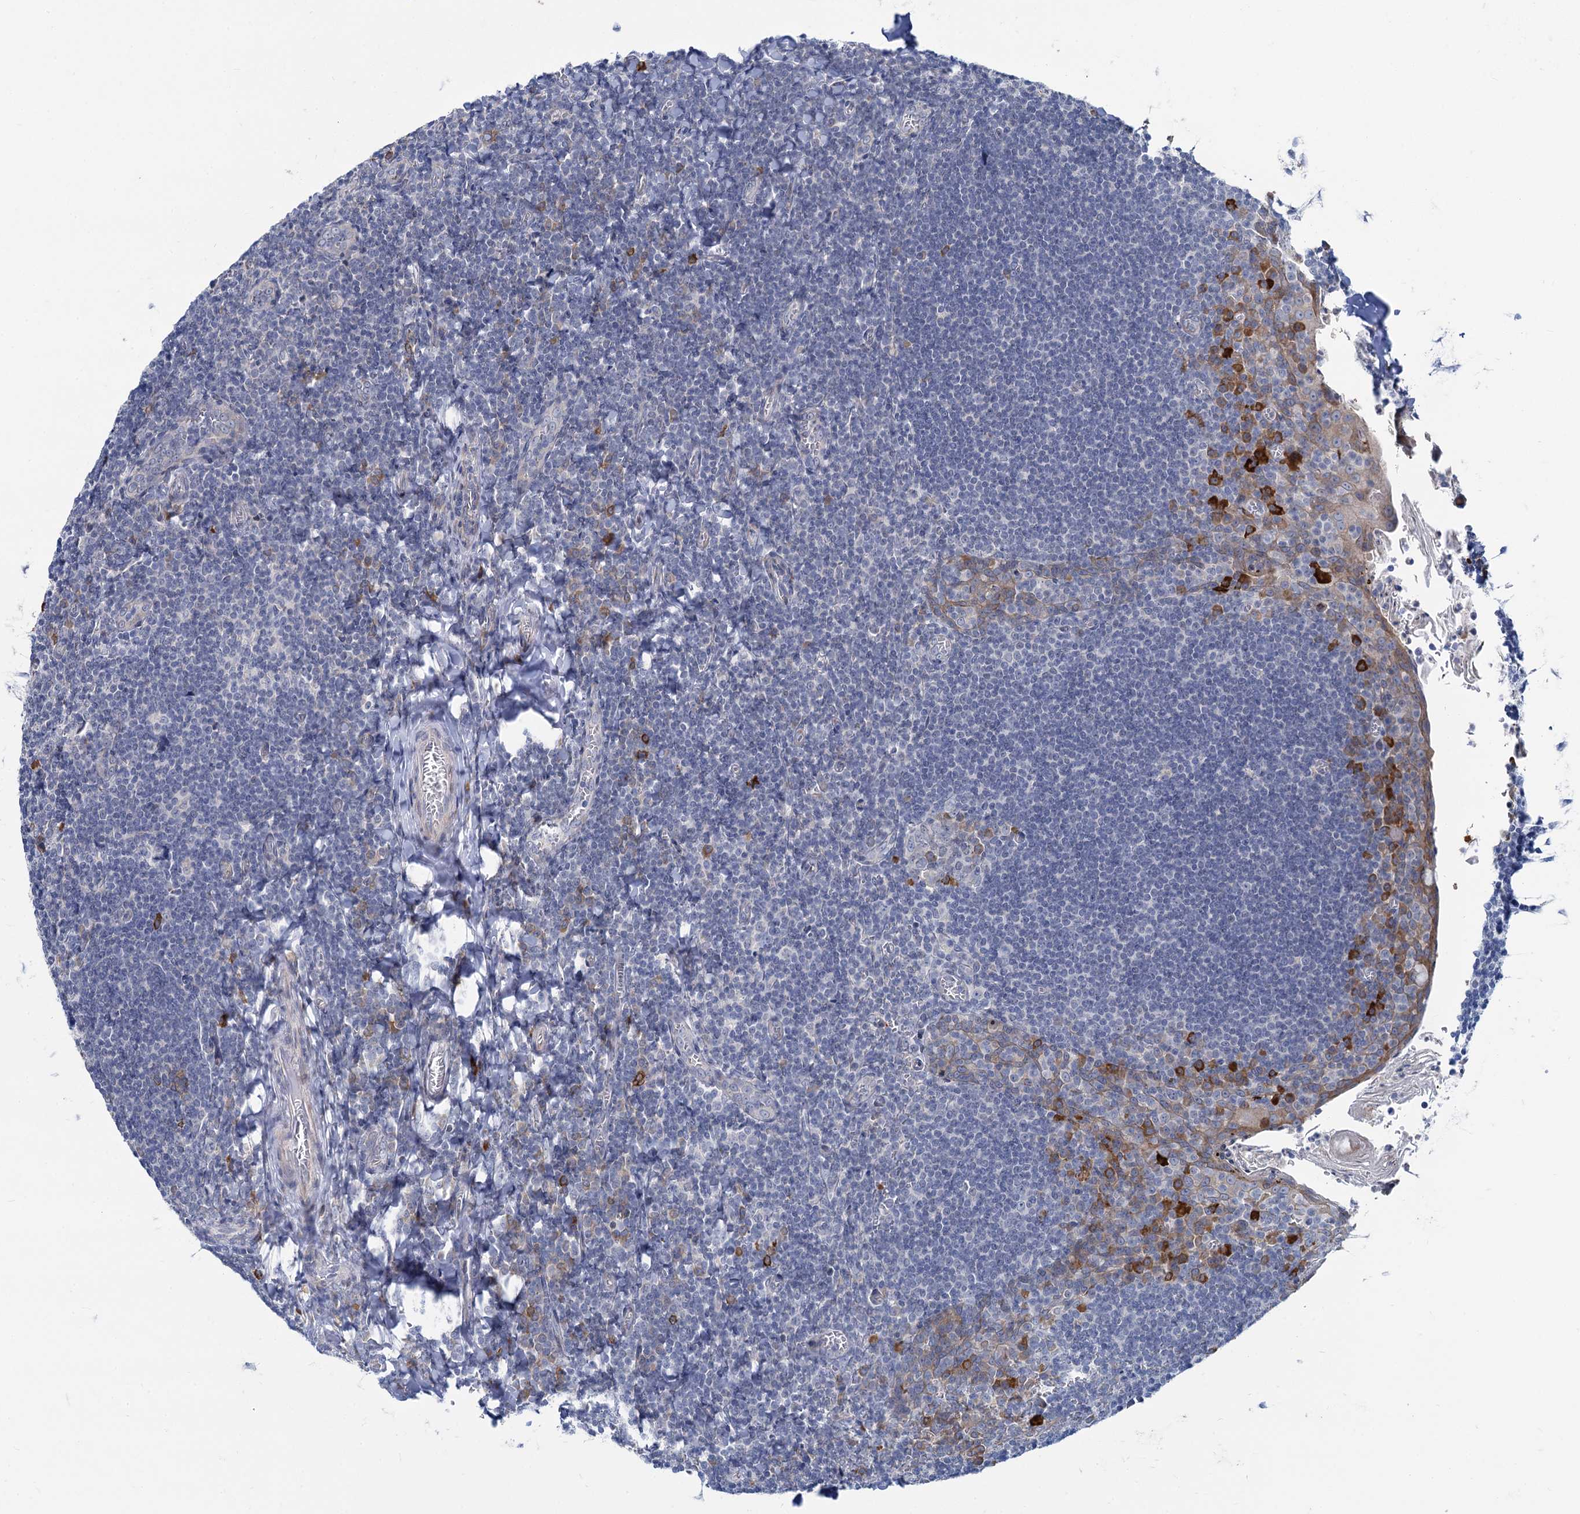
{"staining": {"intensity": "negative", "quantity": "none", "location": "none"}, "tissue": "tonsil", "cell_type": "Germinal center cells", "image_type": "normal", "snomed": [{"axis": "morphology", "description": "Normal tissue, NOS"}, {"axis": "topography", "description": "Tonsil"}], "caption": "The immunohistochemistry (IHC) histopathology image has no significant expression in germinal center cells of tonsil.", "gene": "PRSS35", "patient": {"sex": "male", "age": 27}}